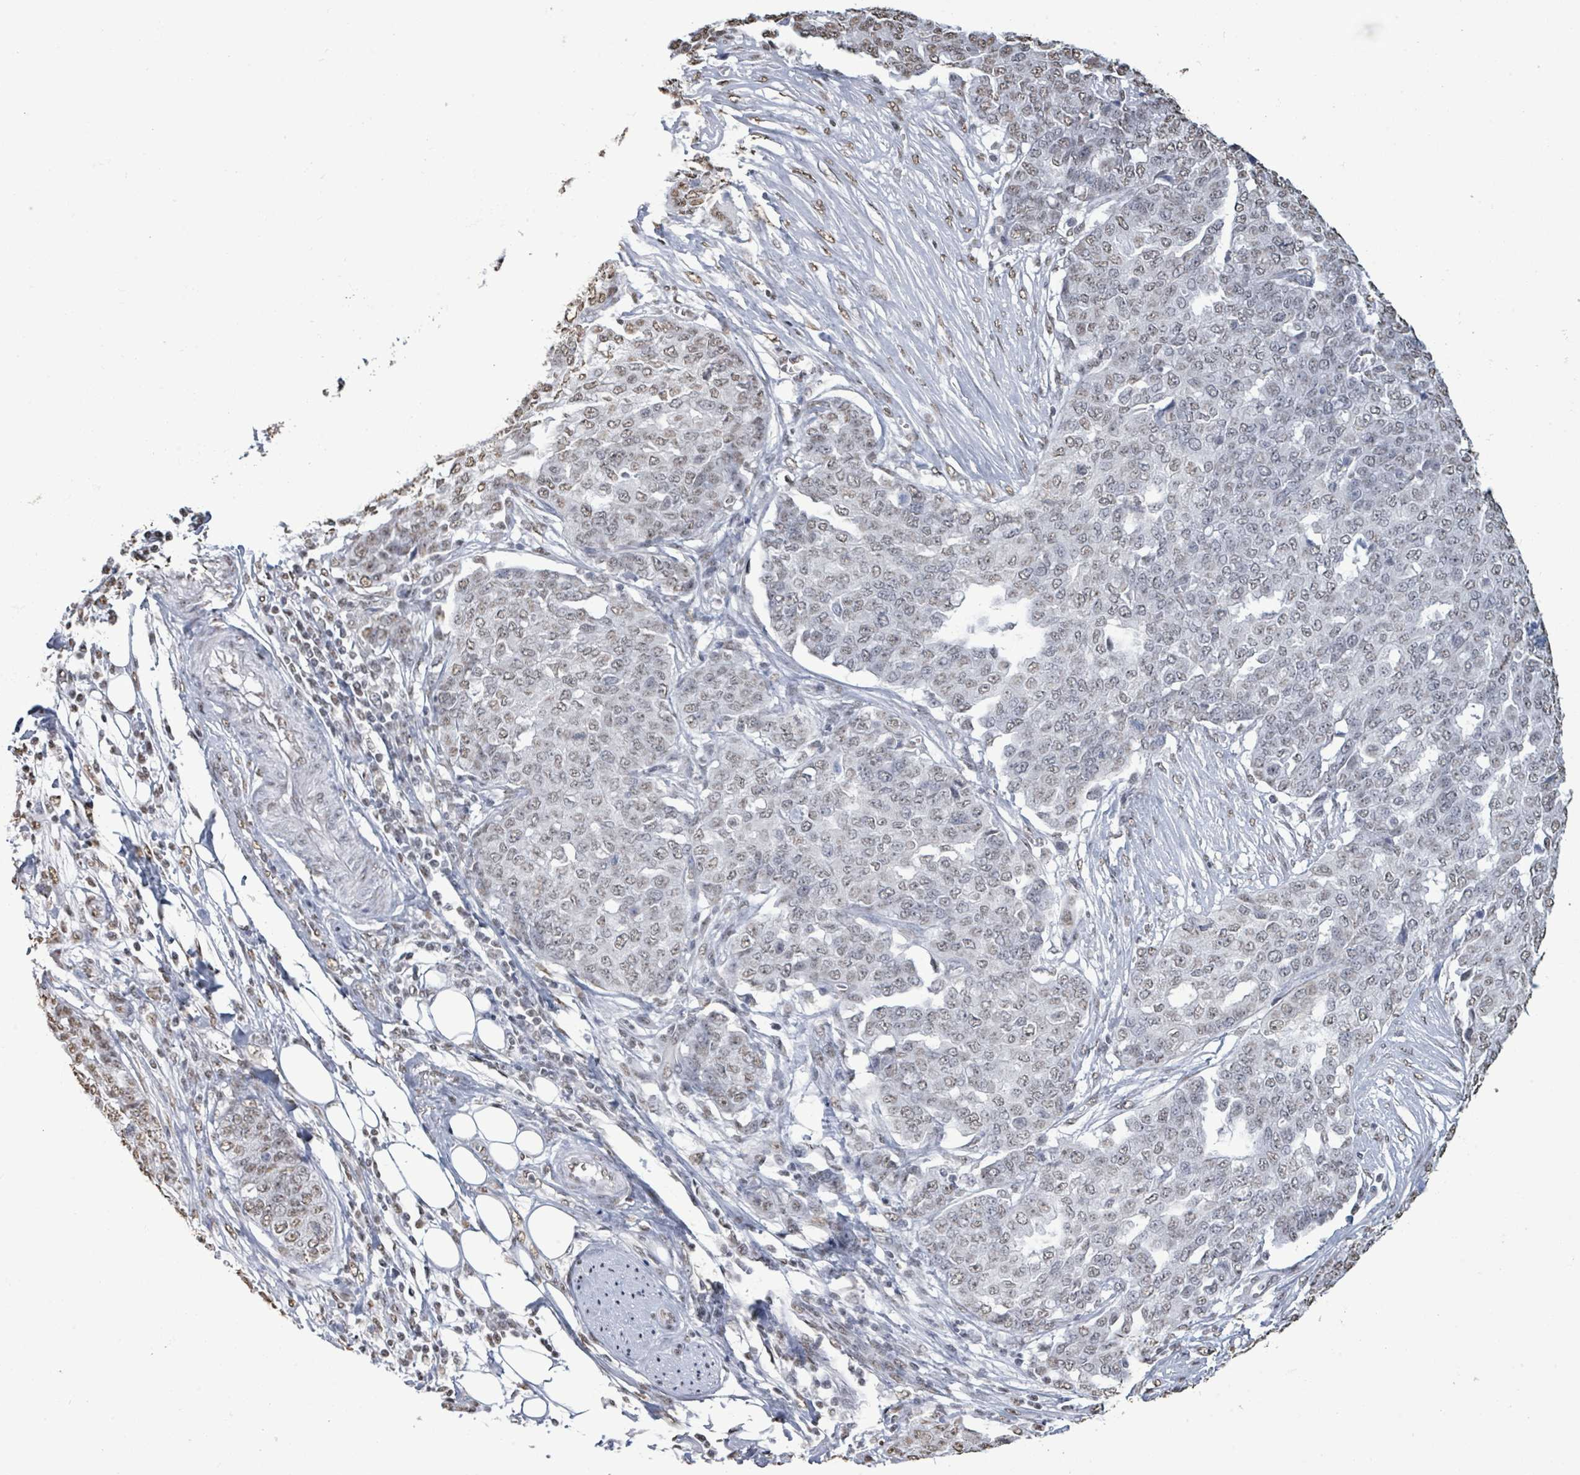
{"staining": {"intensity": "weak", "quantity": ">75%", "location": "nuclear"}, "tissue": "ovarian cancer", "cell_type": "Tumor cells", "image_type": "cancer", "snomed": [{"axis": "morphology", "description": "Cystadenocarcinoma, serous, NOS"}, {"axis": "topography", "description": "Soft tissue"}, {"axis": "topography", "description": "Ovary"}], "caption": "Immunohistochemistry (IHC) histopathology image of neoplastic tissue: ovarian cancer (serous cystadenocarcinoma) stained using IHC reveals low levels of weak protein expression localized specifically in the nuclear of tumor cells, appearing as a nuclear brown color.", "gene": "SAMD14", "patient": {"sex": "female", "age": 57}}